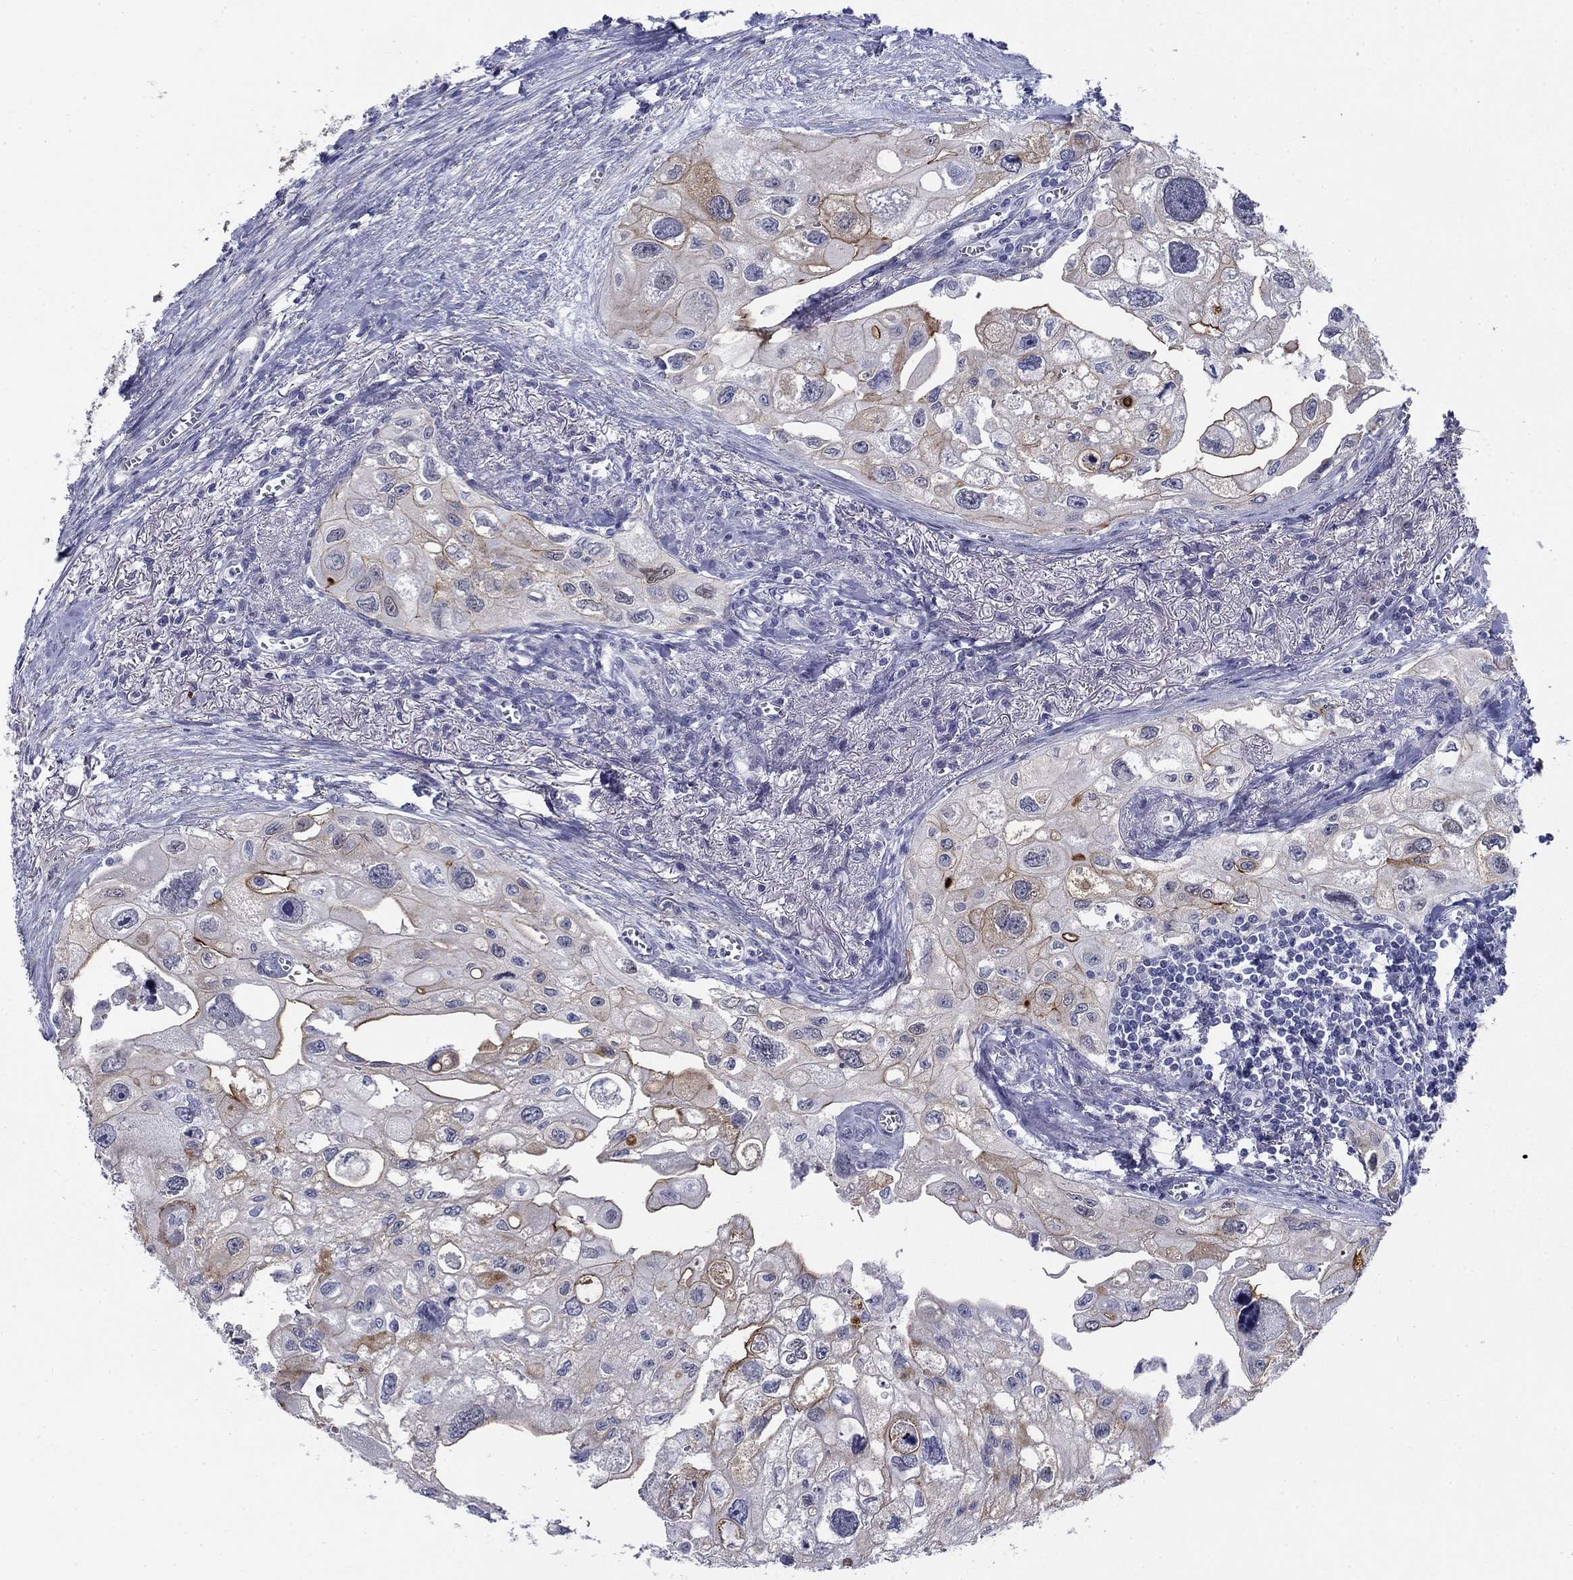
{"staining": {"intensity": "strong", "quantity": "<25%", "location": "cytoplasmic/membranous"}, "tissue": "urothelial cancer", "cell_type": "Tumor cells", "image_type": "cancer", "snomed": [{"axis": "morphology", "description": "Urothelial carcinoma, High grade"}, {"axis": "topography", "description": "Urinary bladder"}], "caption": "About <25% of tumor cells in high-grade urothelial carcinoma display strong cytoplasmic/membranous protein expression as visualized by brown immunohistochemical staining.", "gene": "C4orf19", "patient": {"sex": "male", "age": 59}}